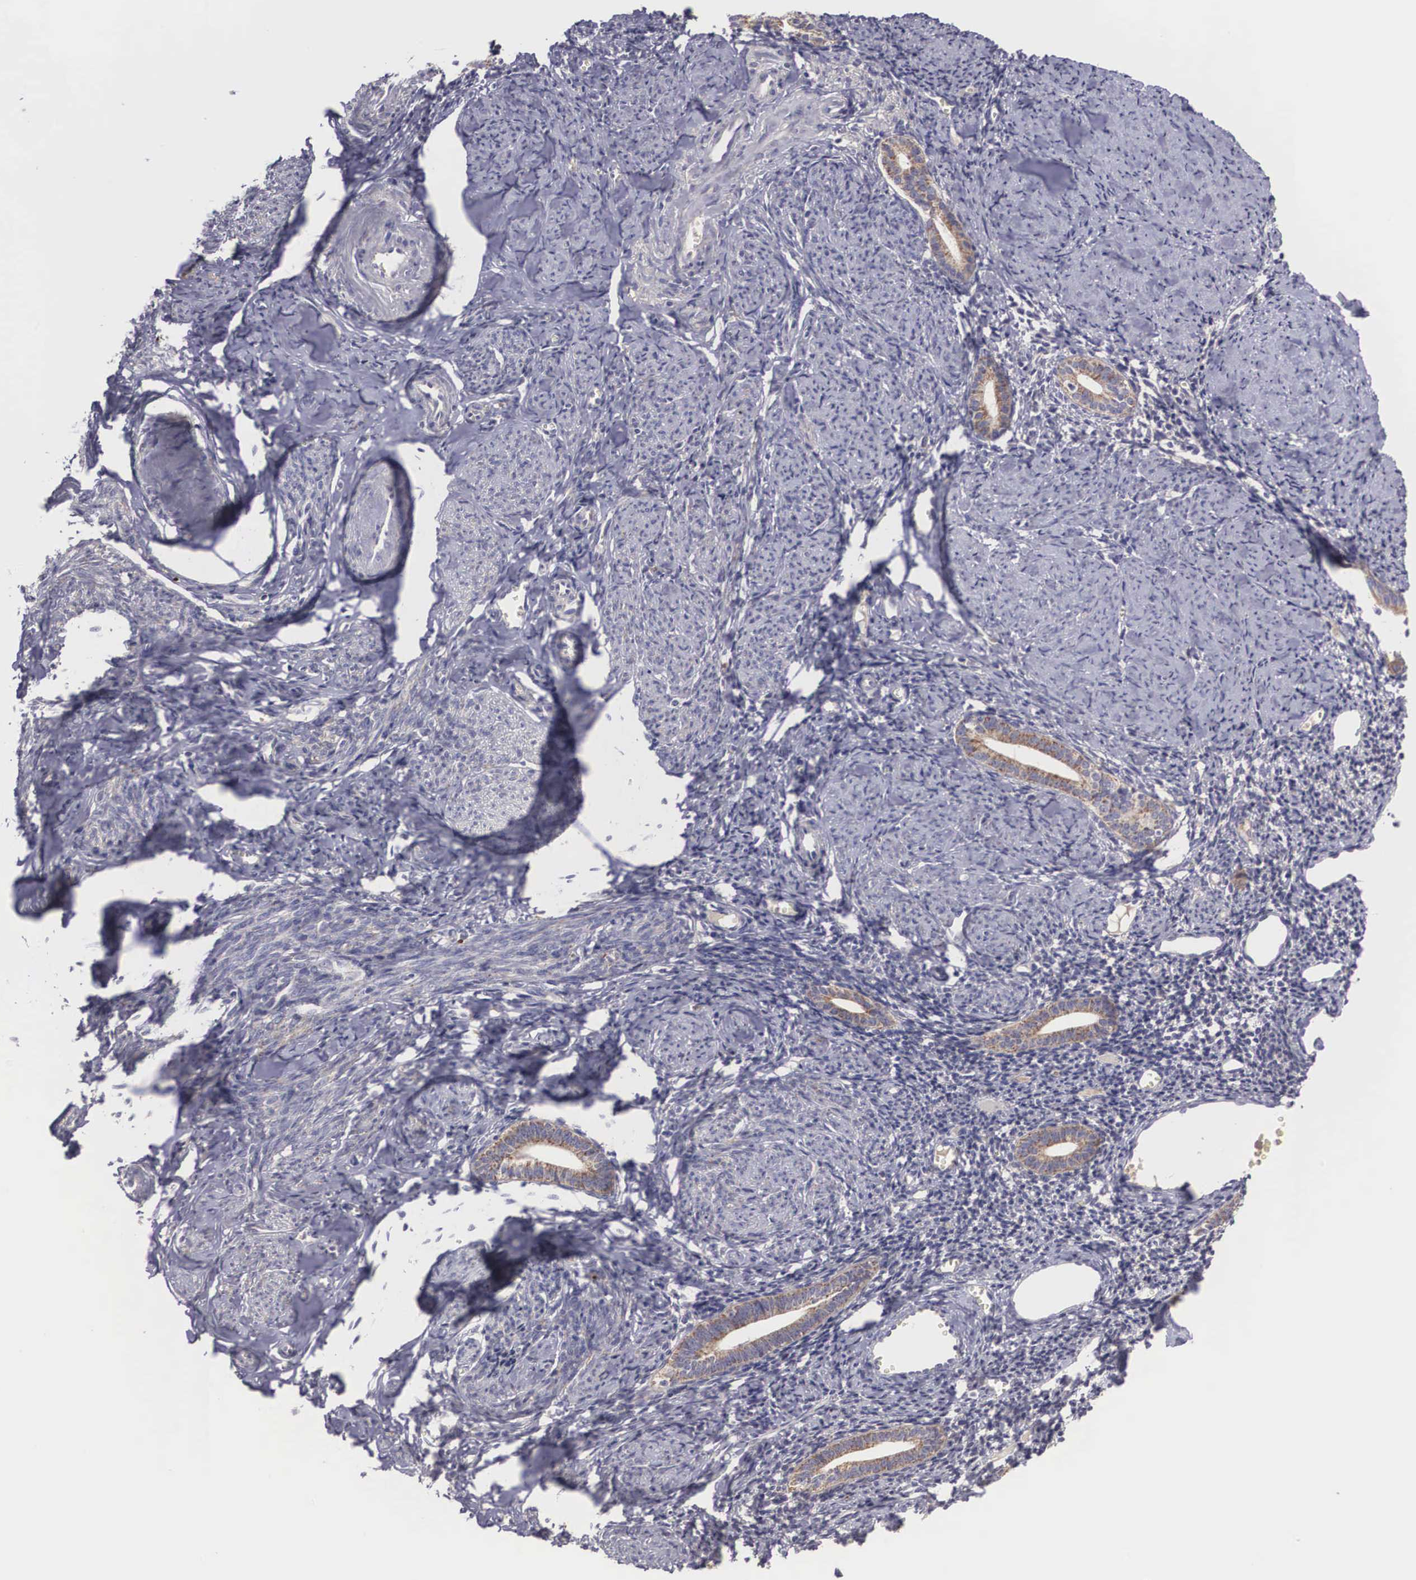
{"staining": {"intensity": "negative", "quantity": "none", "location": "none"}, "tissue": "endometrium", "cell_type": "Cells in endometrial stroma", "image_type": "normal", "snomed": [{"axis": "morphology", "description": "Normal tissue, NOS"}, {"axis": "morphology", "description": "Neoplasm, benign, NOS"}, {"axis": "topography", "description": "Uterus"}], "caption": "An immunohistochemistry (IHC) image of unremarkable endometrium is shown. There is no staining in cells in endometrial stroma of endometrium.", "gene": "NREP", "patient": {"sex": "female", "age": 55}}